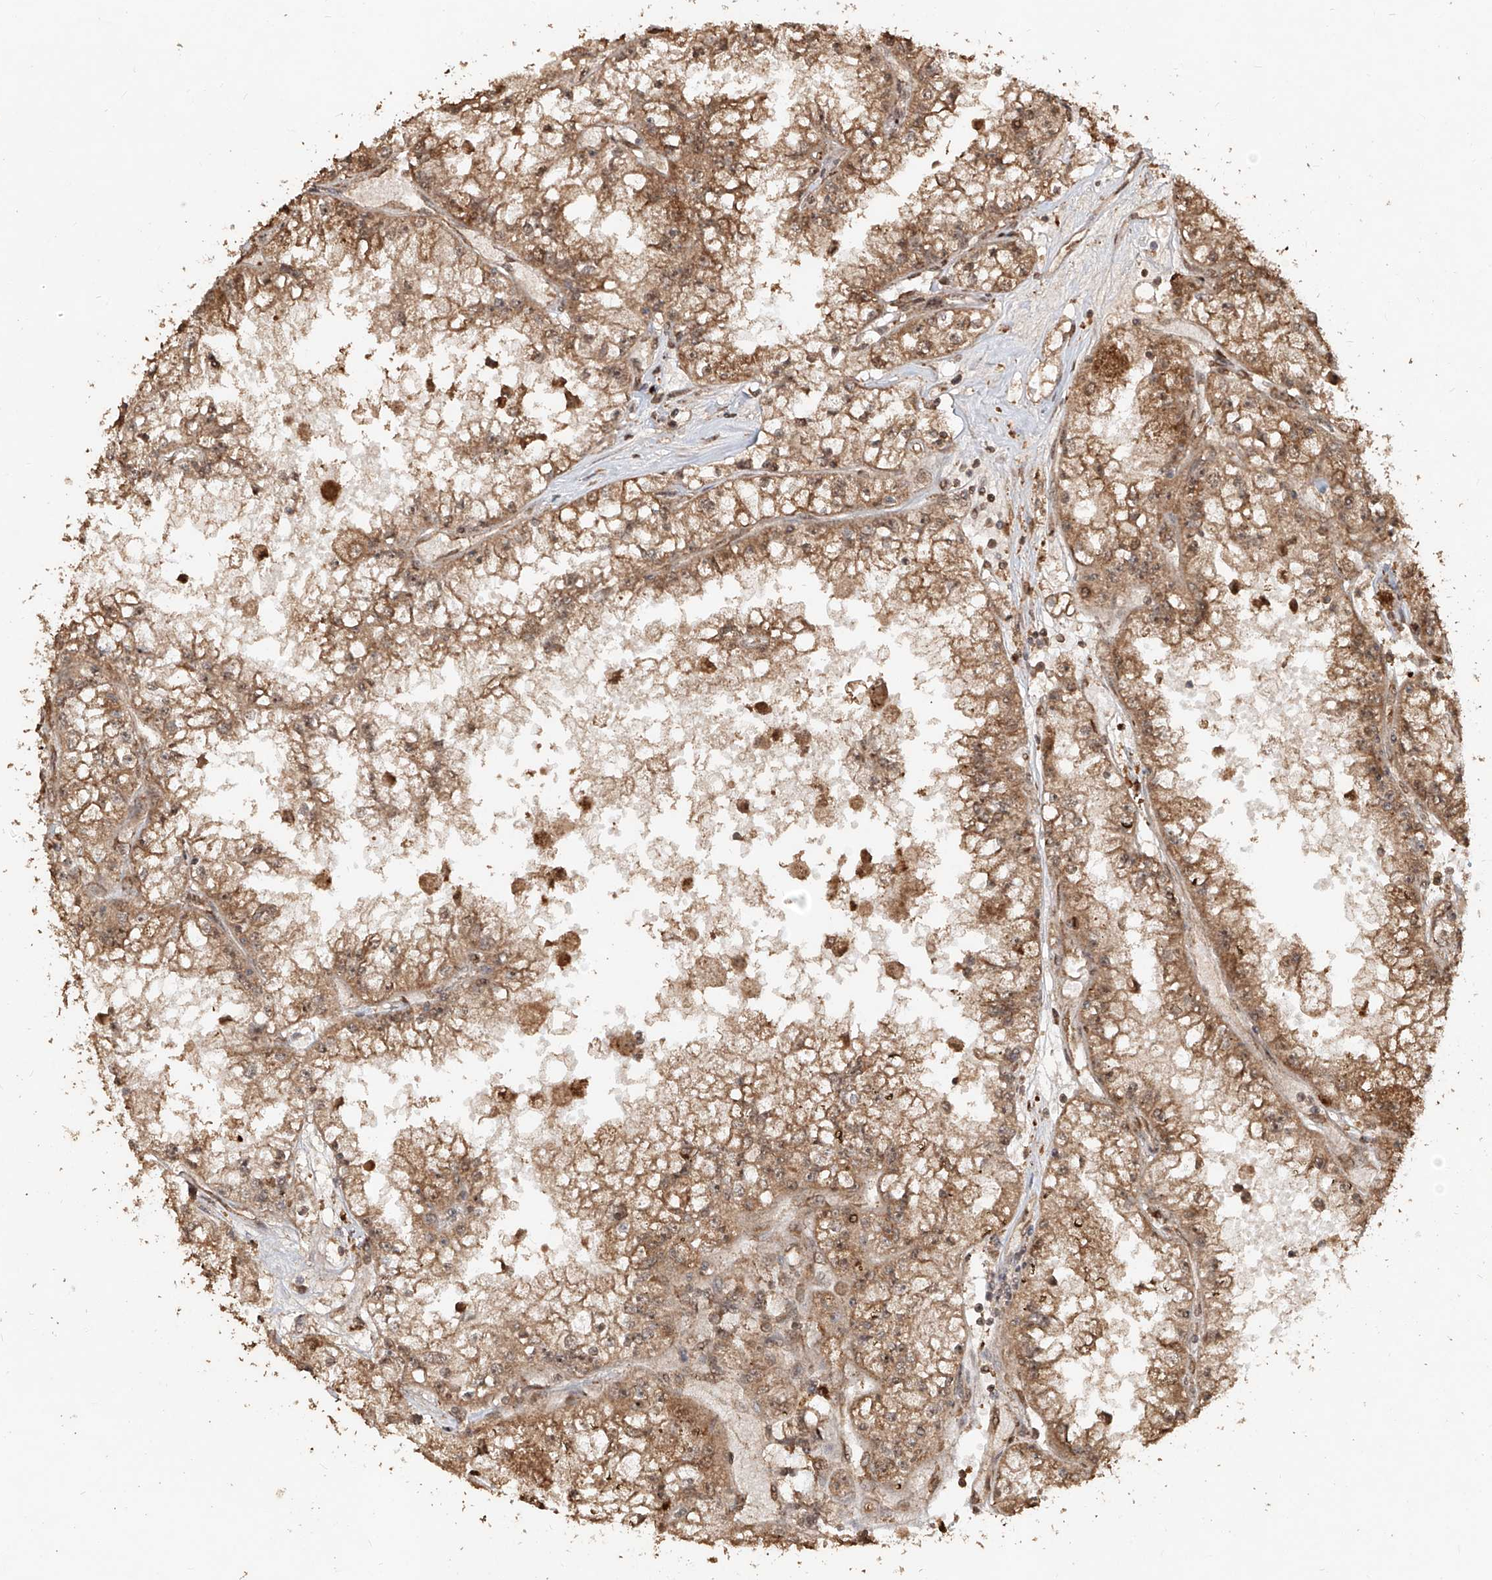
{"staining": {"intensity": "moderate", "quantity": ">75%", "location": "cytoplasmic/membranous,nuclear"}, "tissue": "renal cancer", "cell_type": "Tumor cells", "image_type": "cancer", "snomed": [{"axis": "morphology", "description": "Adenocarcinoma, NOS"}, {"axis": "topography", "description": "Kidney"}], "caption": "This micrograph displays immunohistochemistry (IHC) staining of human adenocarcinoma (renal), with medium moderate cytoplasmic/membranous and nuclear staining in approximately >75% of tumor cells.", "gene": "ZNF660", "patient": {"sex": "male", "age": 56}}